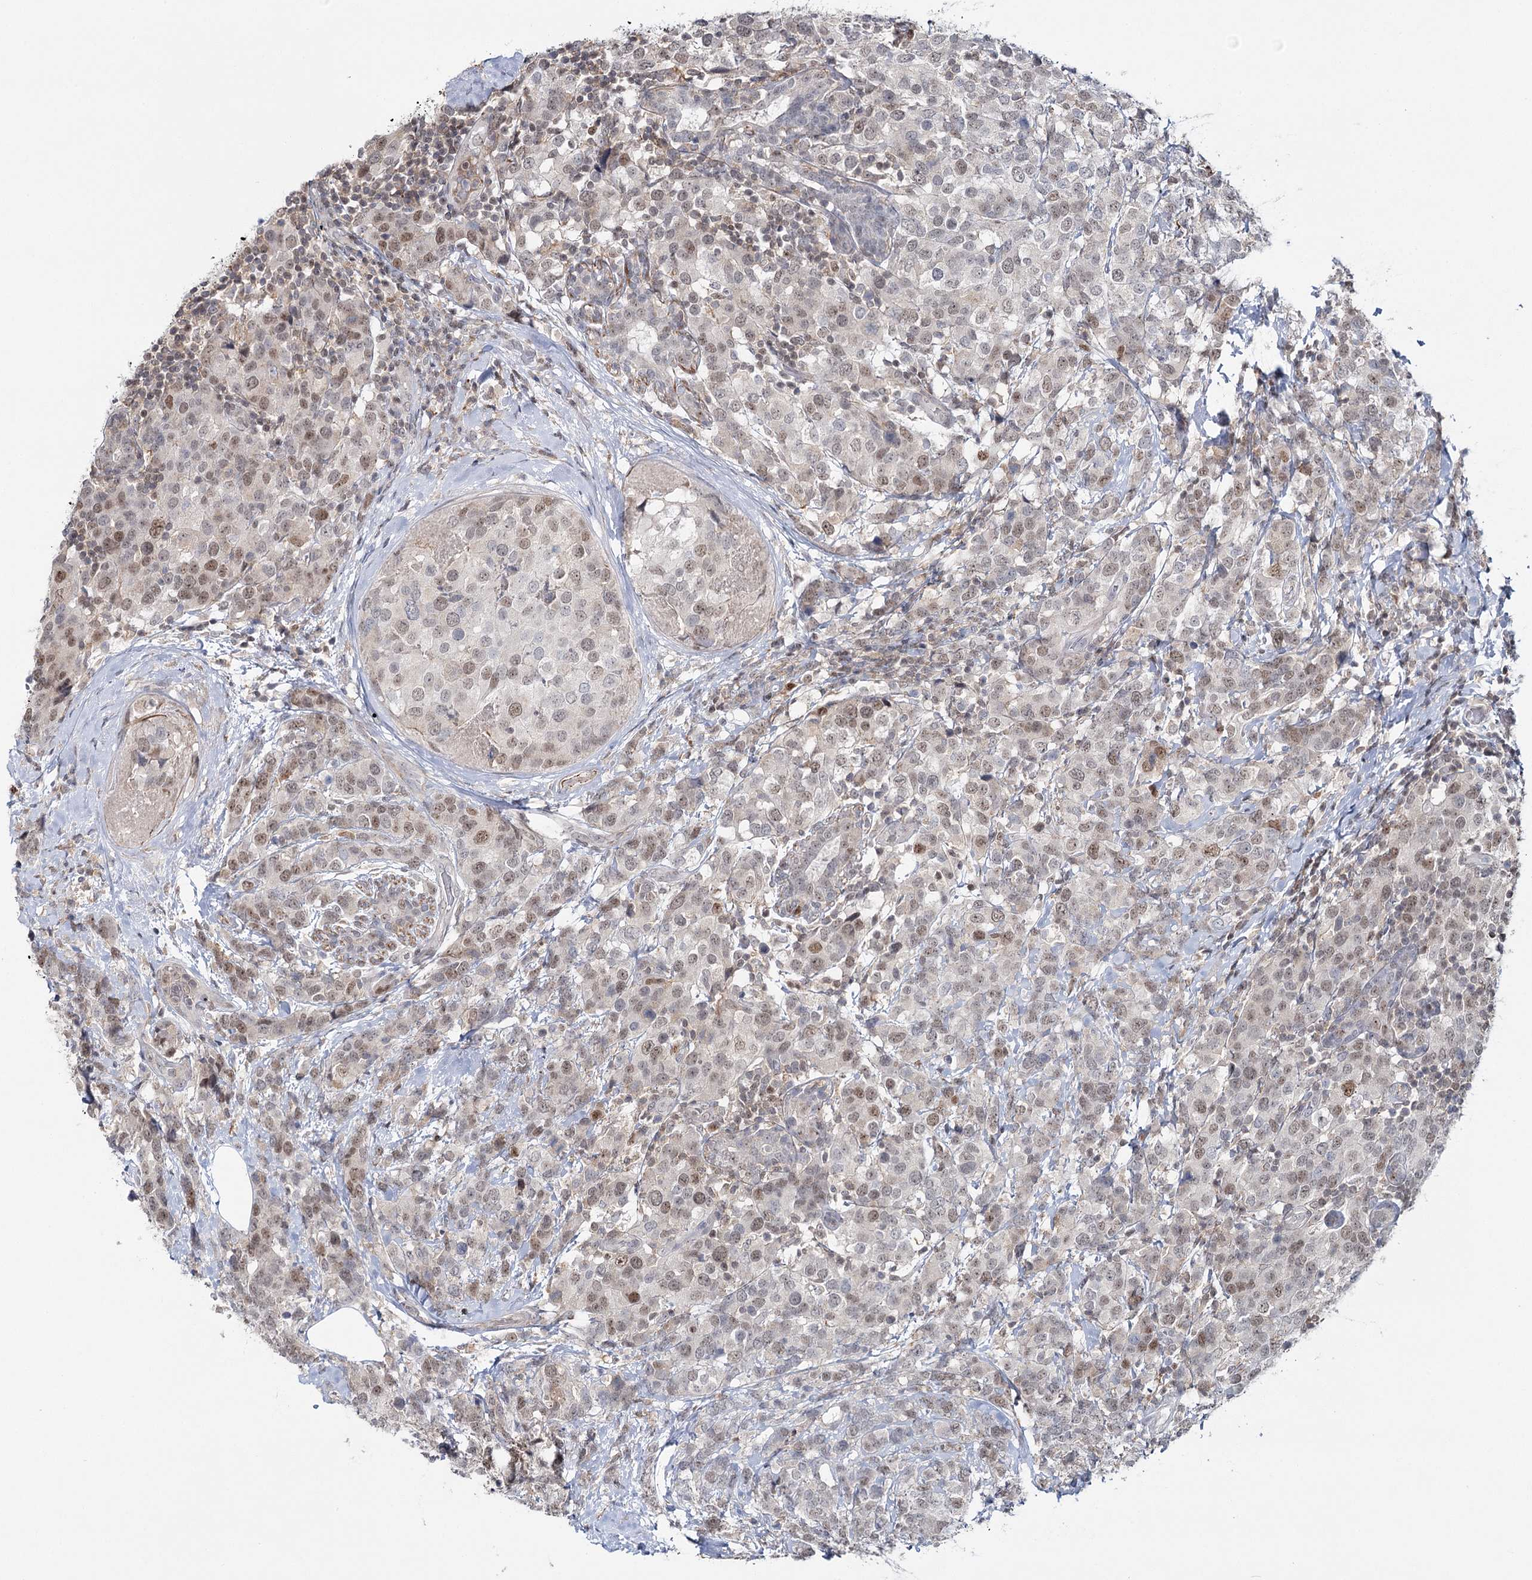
{"staining": {"intensity": "weak", "quantity": "25%-75%", "location": "nuclear"}, "tissue": "breast cancer", "cell_type": "Tumor cells", "image_type": "cancer", "snomed": [{"axis": "morphology", "description": "Lobular carcinoma"}, {"axis": "topography", "description": "Breast"}], "caption": "Weak nuclear positivity for a protein is seen in approximately 25%-75% of tumor cells of breast cancer using immunohistochemistry.", "gene": "ZC3H8", "patient": {"sex": "female", "age": 59}}